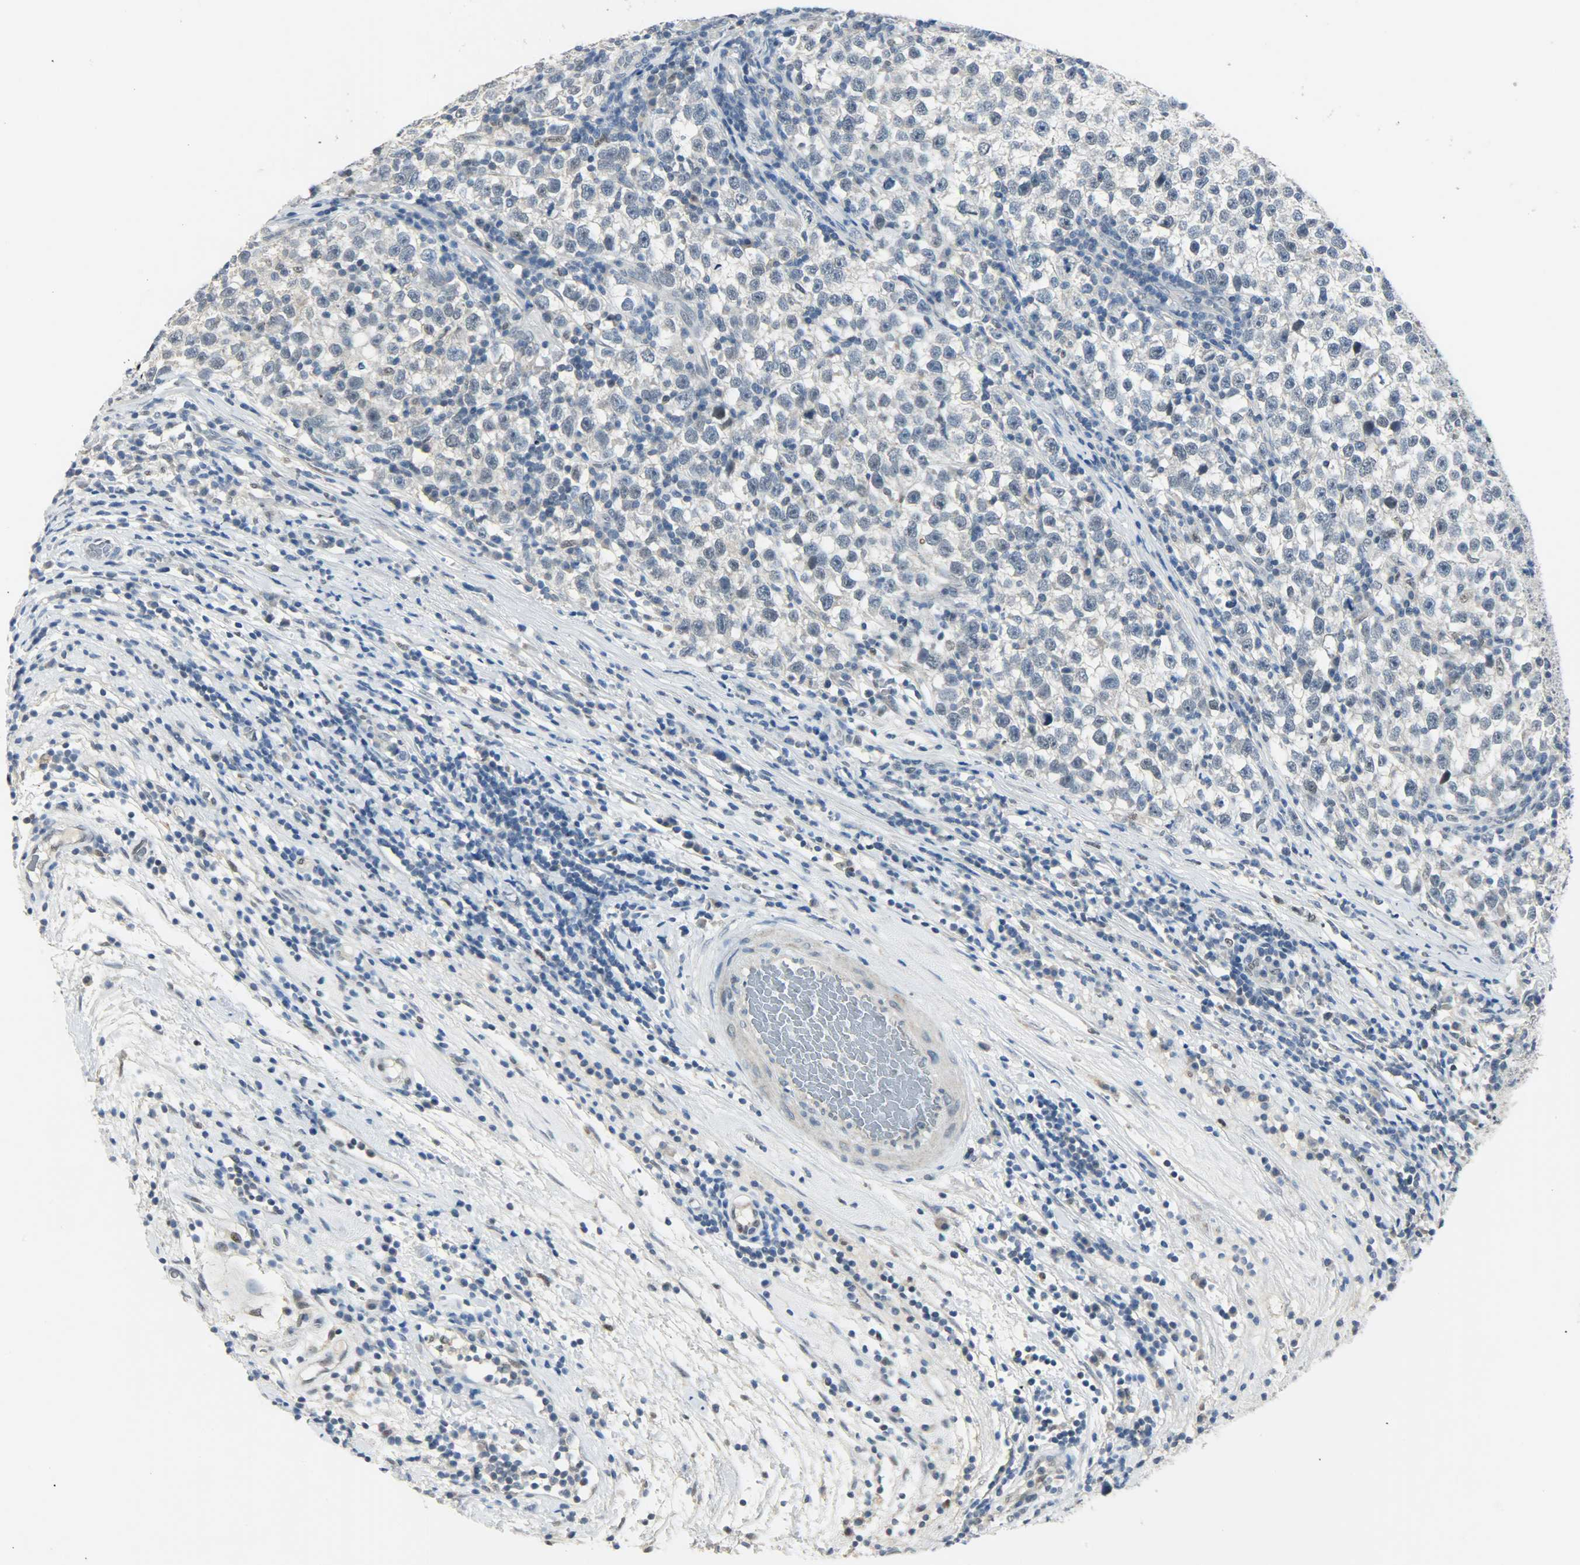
{"staining": {"intensity": "negative", "quantity": "none", "location": "none"}, "tissue": "testis cancer", "cell_type": "Tumor cells", "image_type": "cancer", "snomed": [{"axis": "morphology", "description": "Seminoma, NOS"}, {"axis": "topography", "description": "Testis"}], "caption": "Testis cancer (seminoma) was stained to show a protein in brown. There is no significant staining in tumor cells. (Stains: DAB immunohistochemistry (IHC) with hematoxylin counter stain, Microscopy: brightfield microscopy at high magnification).", "gene": "PPARG", "patient": {"sex": "male", "age": 43}}